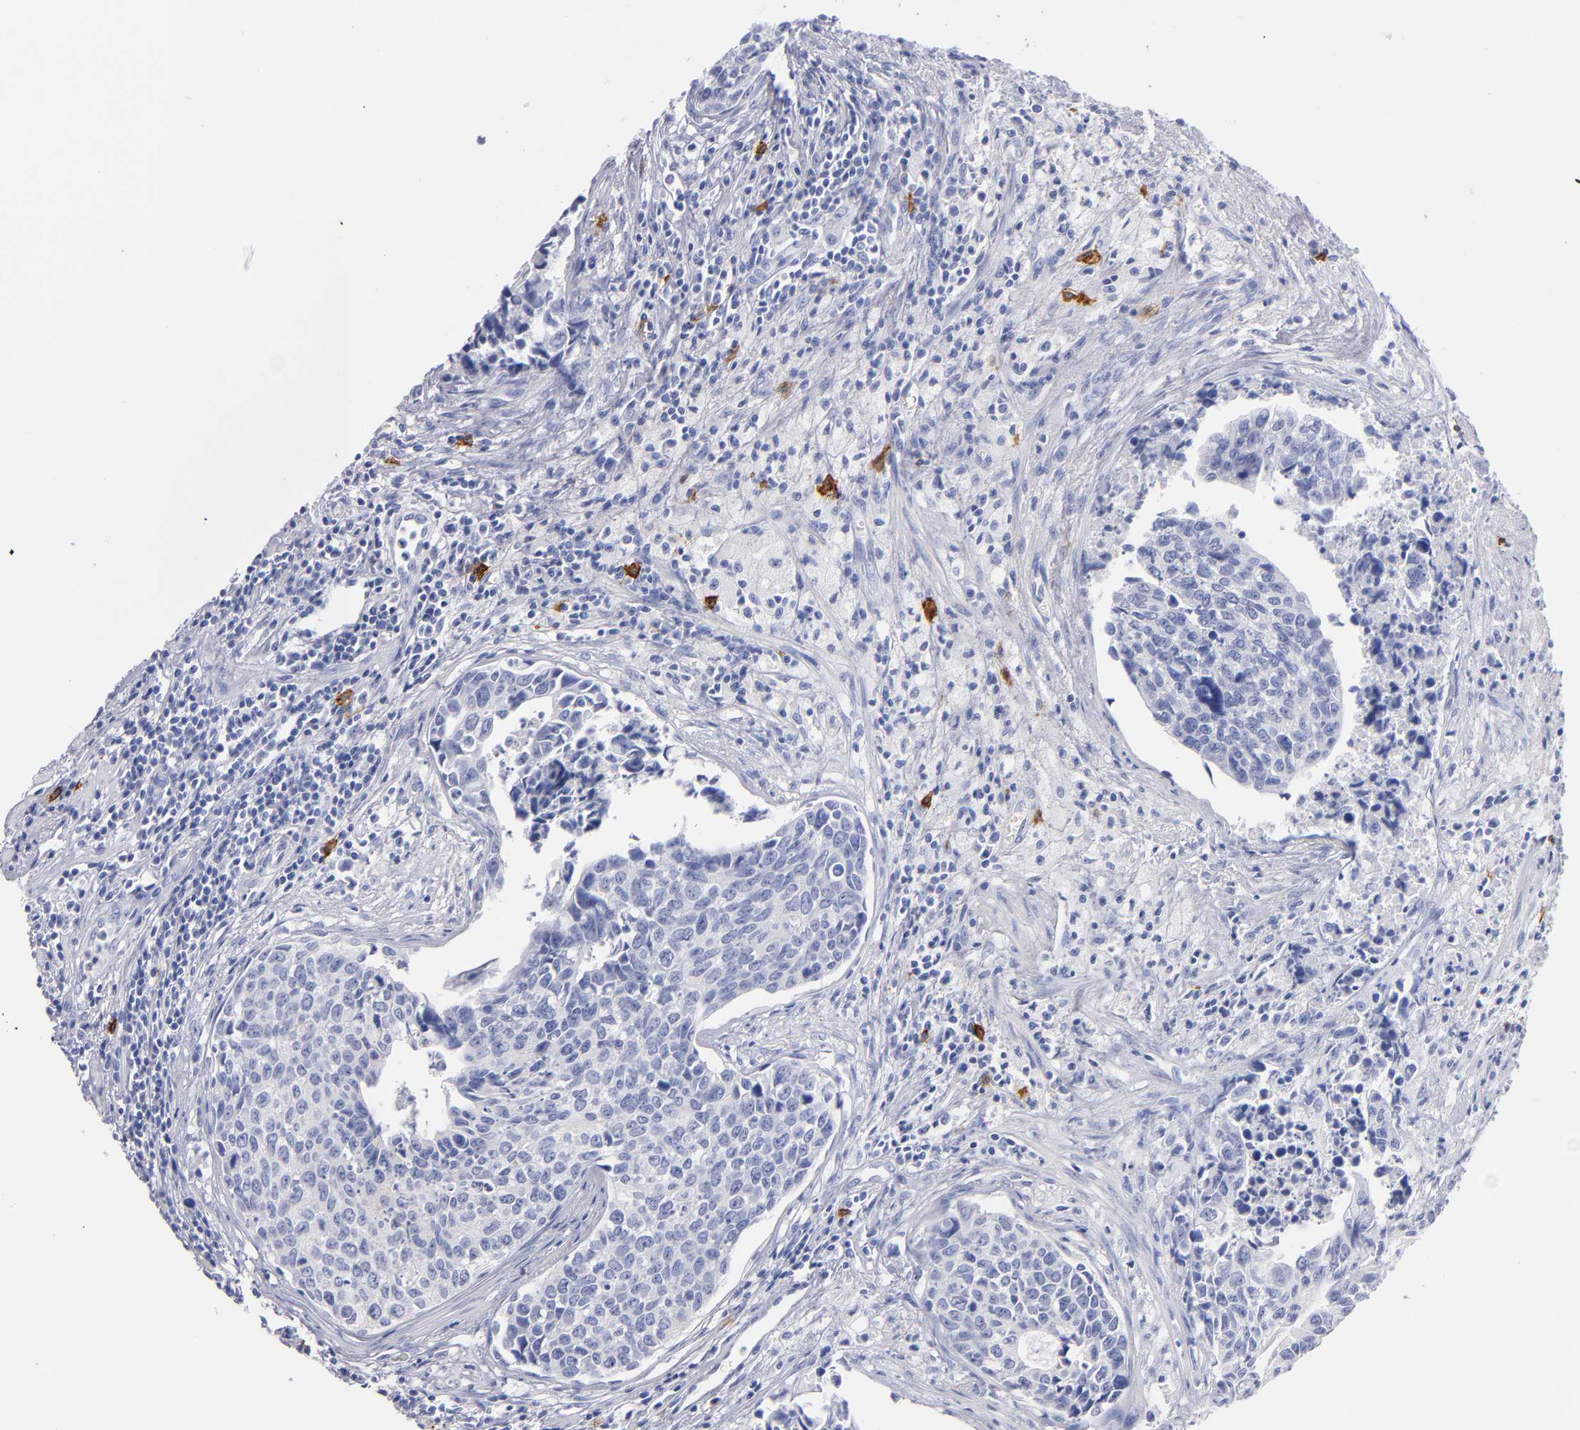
{"staining": {"intensity": "negative", "quantity": "none", "location": "none"}, "tissue": "urothelial cancer", "cell_type": "Tumor cells", "image_type": "cancer", "snomed": [{"axis": "morphology", "description": "Urothelial carcinoma, High grade"}, {"axis": "topography", "description": "Urinary bladder"}], "caption": "Tumor cells show no significant expression in high-grade urothelial carcinoma.", "gene": "KIT", "patient": {"sex": "male", "age": 81}}